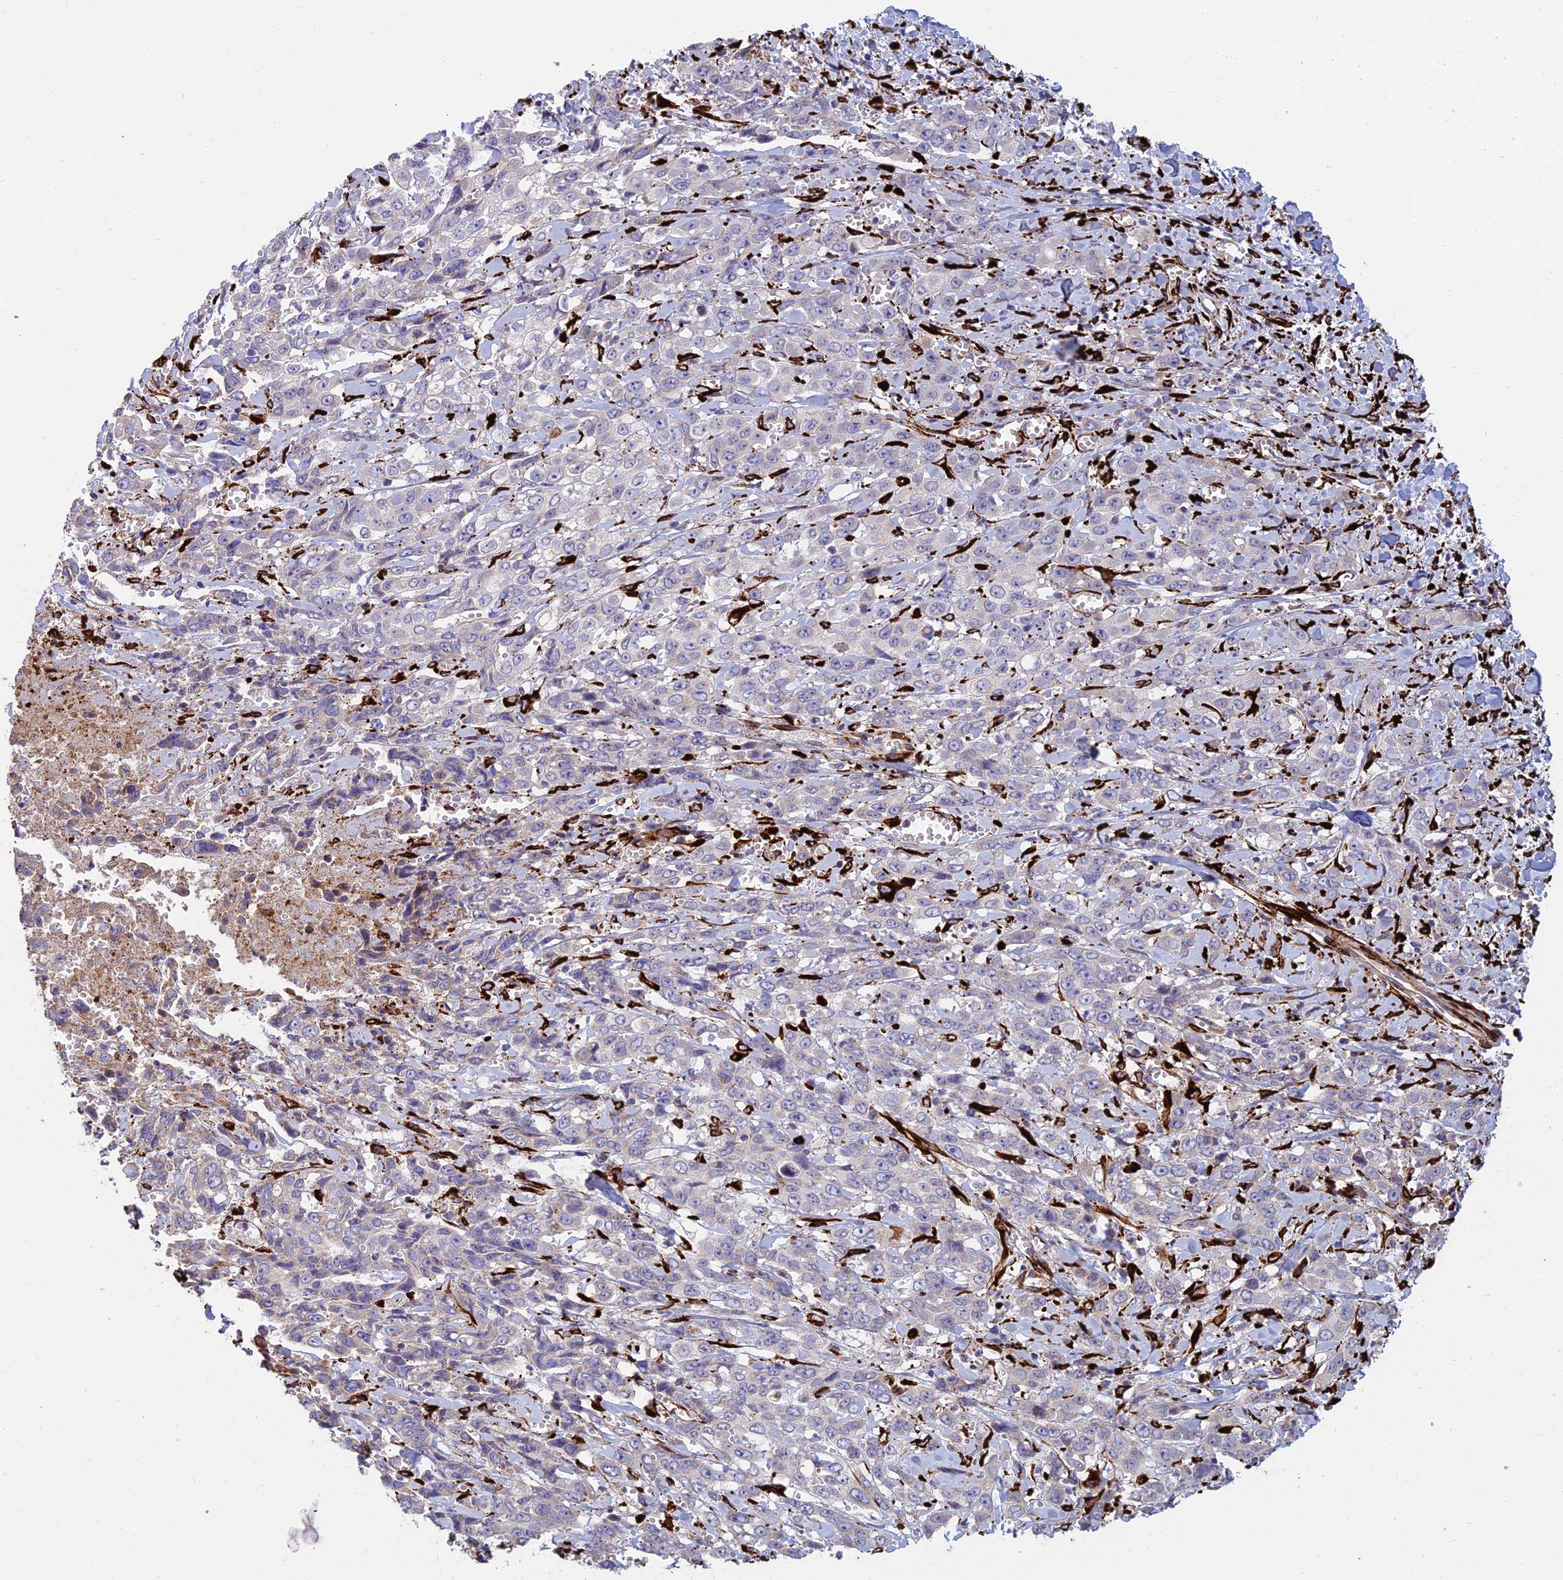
{"staining": {"intensity": "negative", "quantity": "none", "location": "none"}, "tissue": "stomach cancer", "cell_type": "Tumor cells", "image_type": "cancer", "snomed": [{"axis": "morphology", "description": "Adenocarcinoma, NOS"}, {"axis": "topography", "description": "Stomach, upper"}], "caption": "An image of human adenocarcinoma (stomach) is negative for staining in tumor cells. Brightfield microscopy of immunohistochemistry (IHC) stained with DAB (3,3'-diaminobenzidine) (brown) and hematoxylin (blue), captured at high magnification.", "gene": "RCN3", "patient": {"sex": "male", "age": 62}}